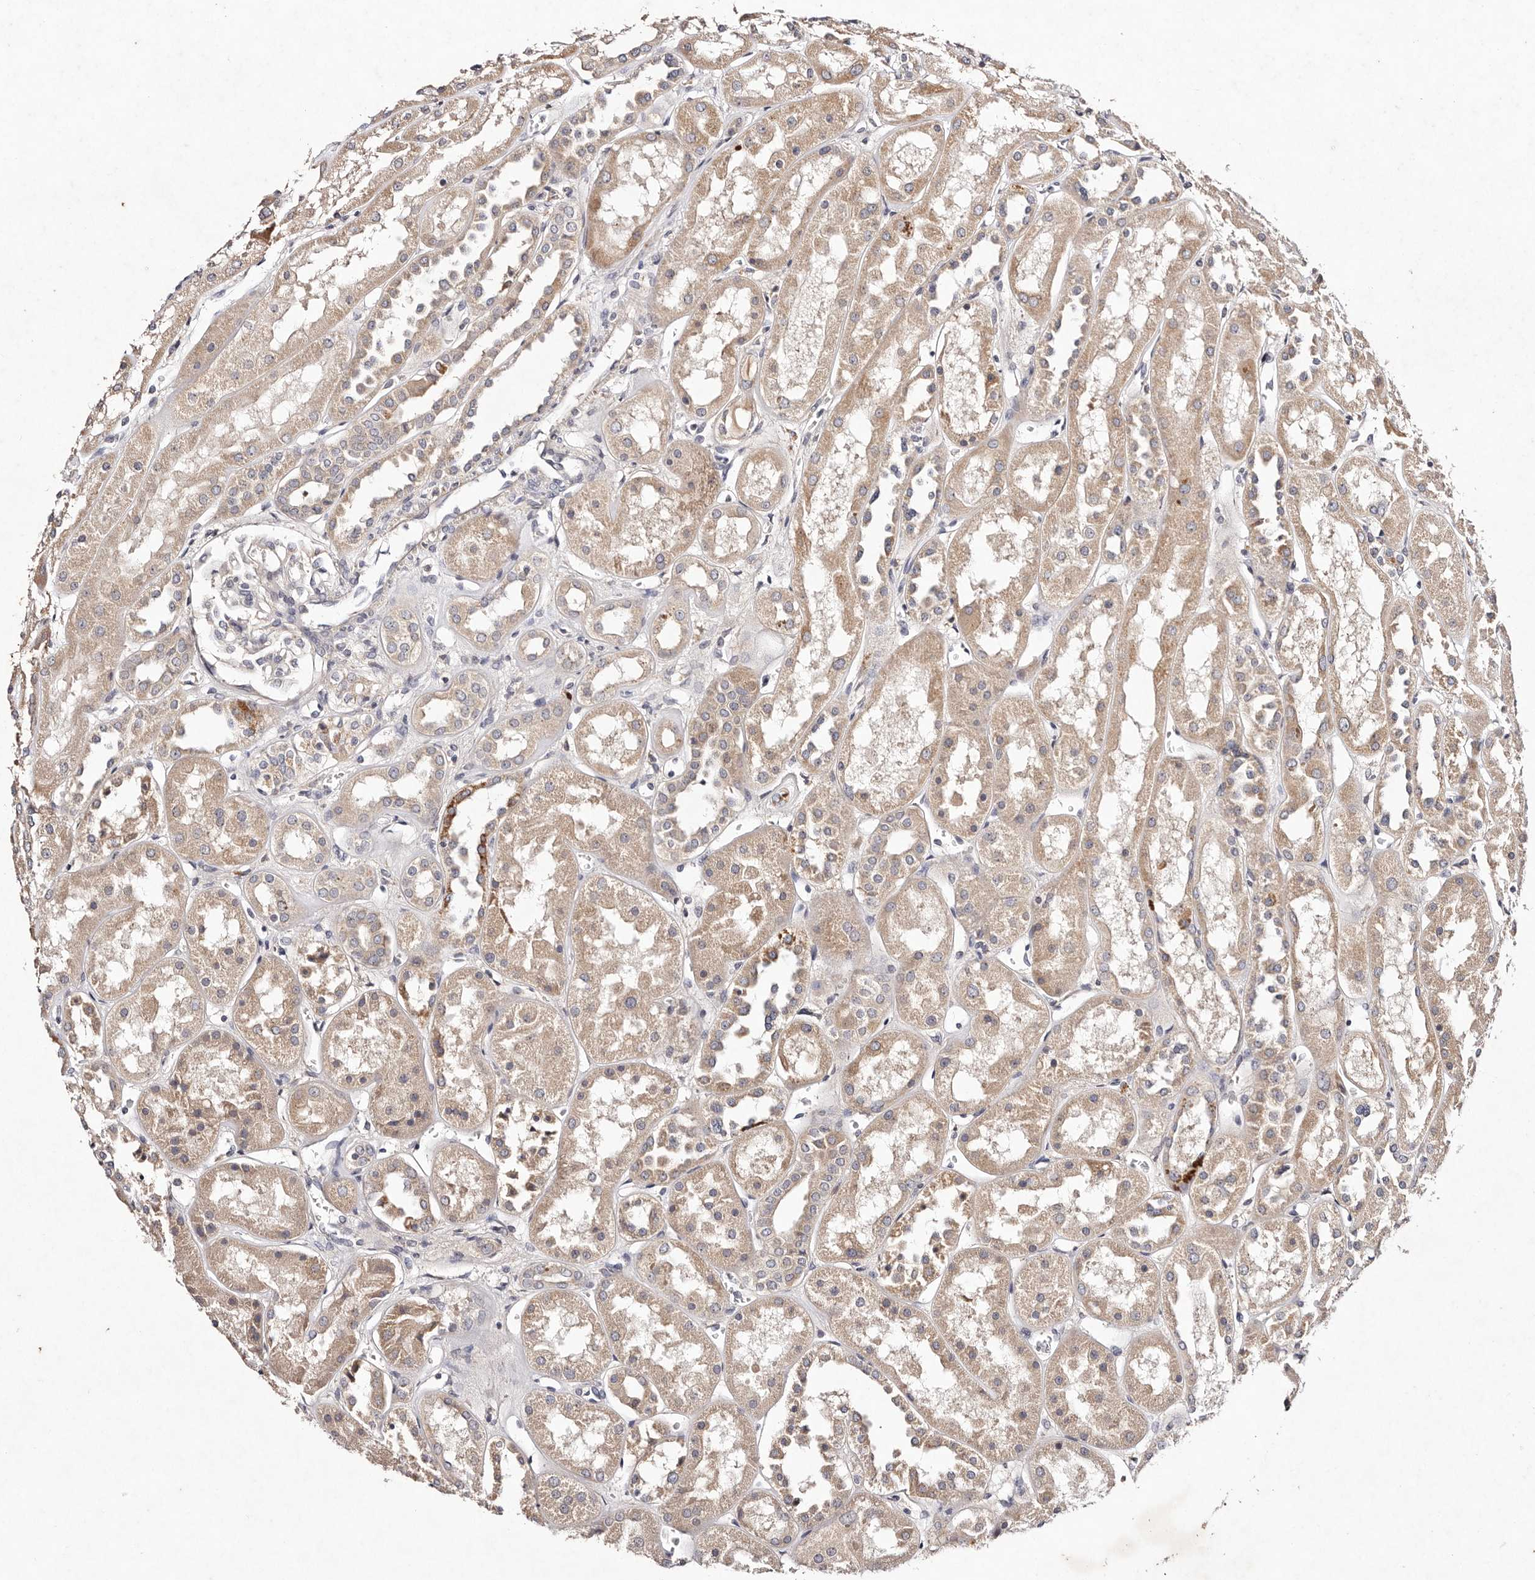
{"staining": {"intensity": "negative", "quantity": "none", "location": "none"}, "tissue": "kidney", "cell_type": "Cells in glomeruli", "image_type": "normal", "snomed": [{"axis": "morphology", "description": "Normal tissue, NOS"}, {"axis": "topography", "description": "Kidney"}], "caption": "Histopathology image shows no significant protein positivity in cells in glomeruli of unremarkable kidney.", "gene": "TSC2", "patient": {"sex": "male", "age": 70}}